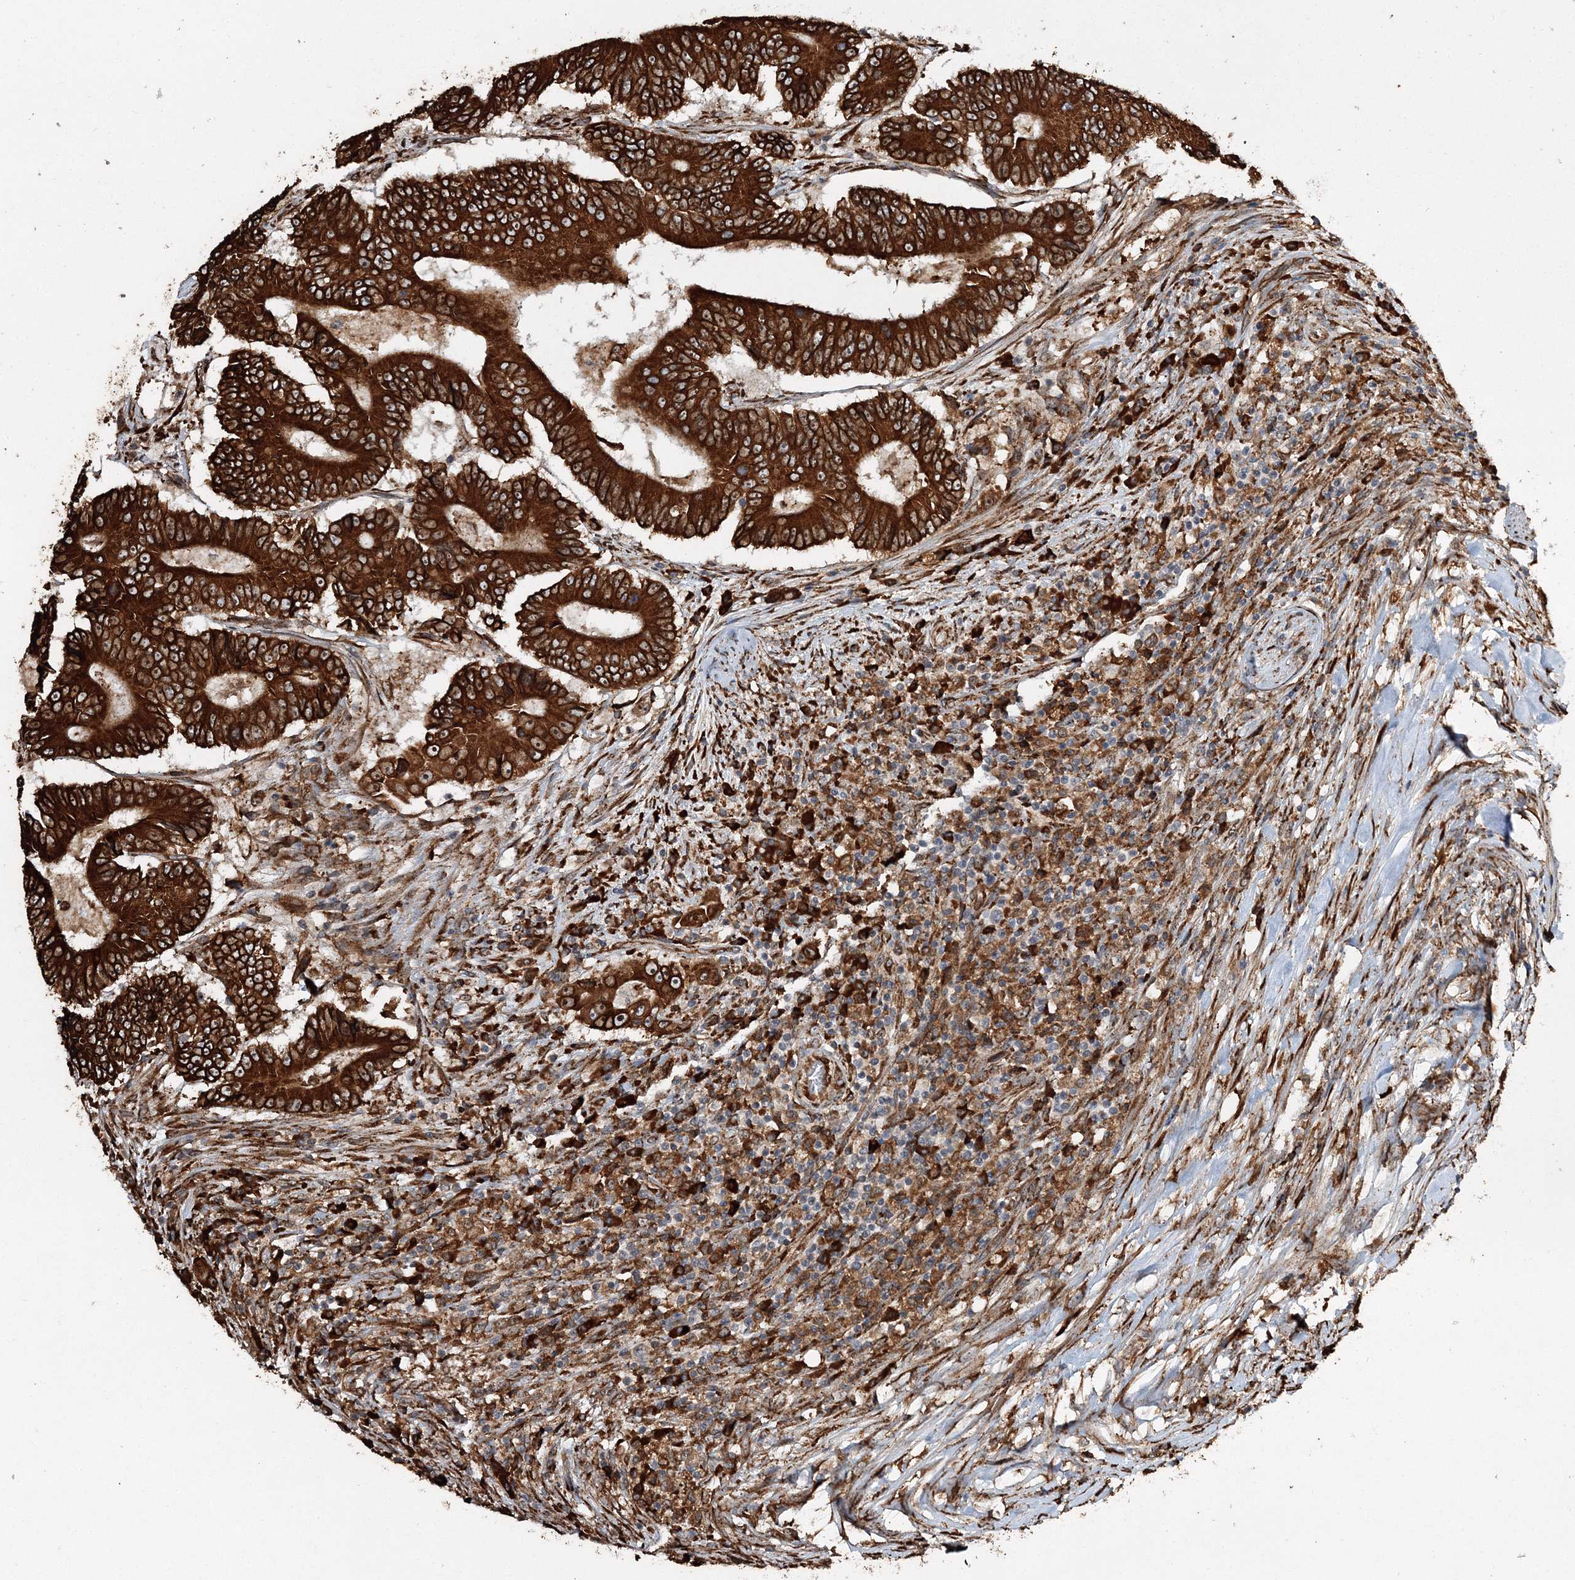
{"staining": {"intensity": "strong", "quantity": ">75%", "location": "cytoplasmic/membranous"}, "tissue": "colorectal cancer", "cell_type": "Tumor cells", "image_type": "cancer", "snomed": [{"axis": "morphology", "description": "Adenocarcinoma, NOS"}, {"axis": "topography", "description": "Colon"}], "caption": "Adenocarcinoma (colorectal) stained with DAB (3,3'-diaminobenzidine) immunohistochemistry exhibits high levels of strong cytoplasmic/membranous staining in about >75% of tumor cells.", "gene": "SCRN3", "patient": {"sex": "male", "age": 83}}